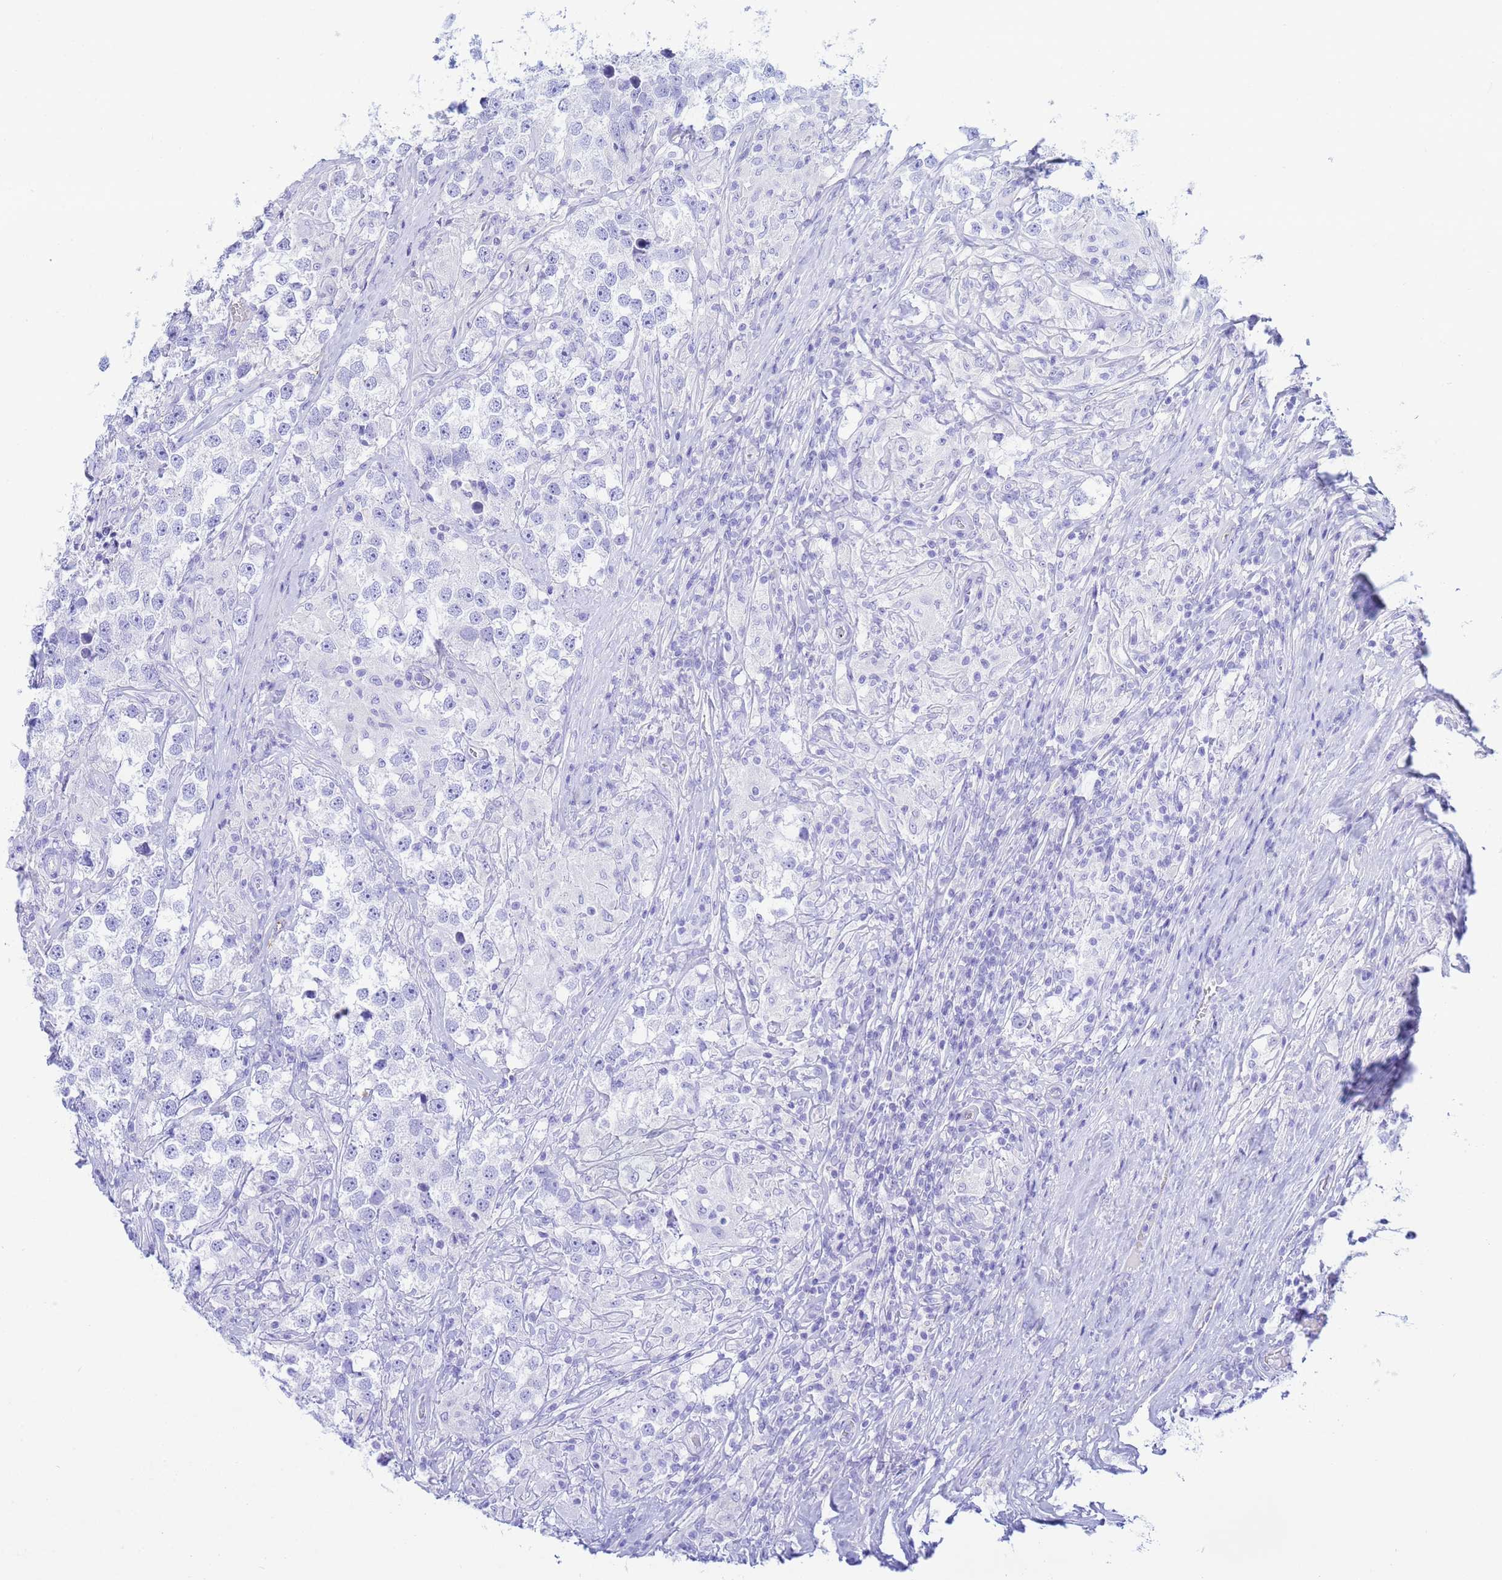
{"staining": {"intensity": "negative", "quantity": "none", "location": "none"}, "tissue": "testis cancer", "cell_type": "Tumor cells", "image_type": "cancer", "snomed": [{"axis": "morphology", "description": "Seminoma, NOS"}, {"axis": "topography", "description": "Testis"}], "caption": "This micrograph is of seminoma (testis) stained with immunohistochemistry (IHC) to label a protein in brown with the nuclei are counter-stained blue. There is no positivity in tumor cells. (DAB (3,3'-diaminobenzidine) immunohistochemistry (IHC) visualized using brightfield microscopy, high magnification).", "gene": "AQP12A", "patient": {"sex": "male", "age": 46}}